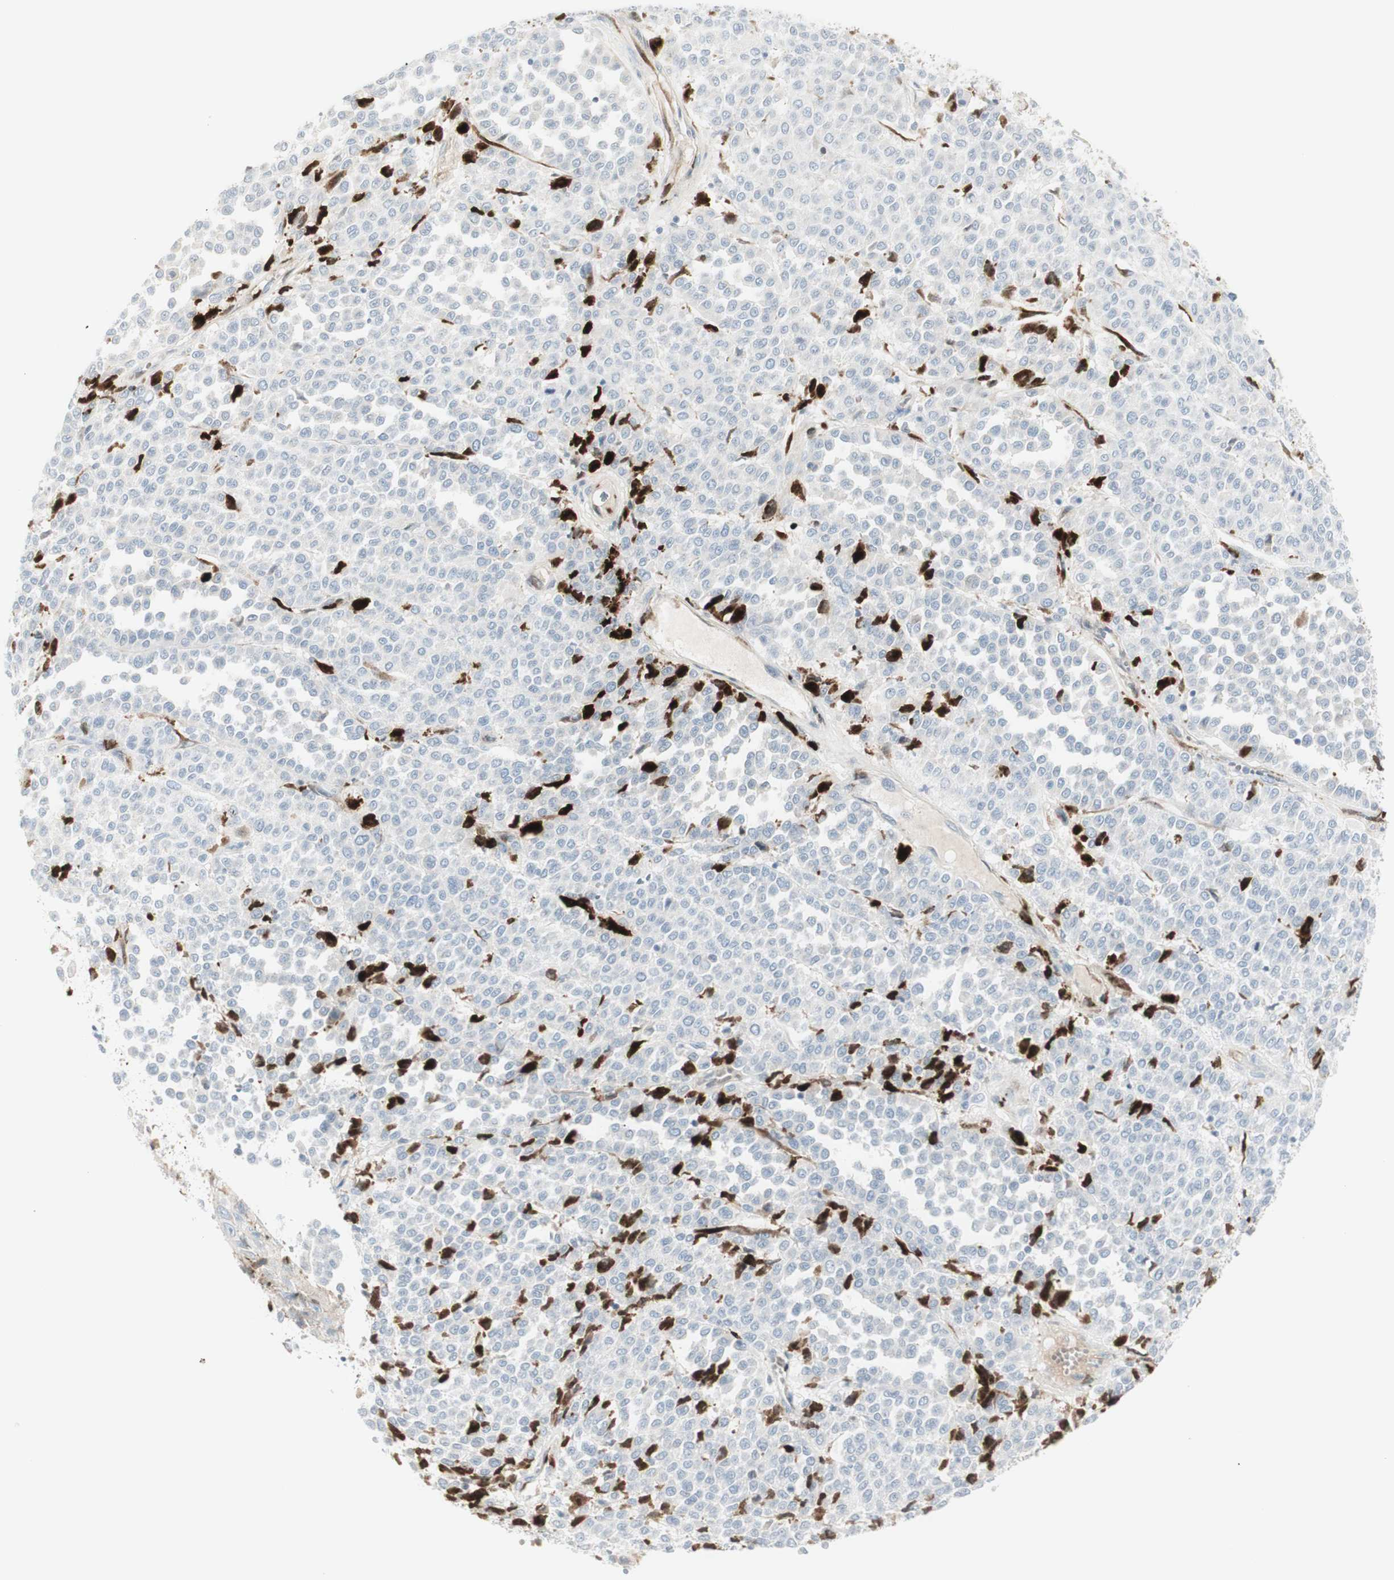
{"staining": {"intensity": "strong", "quantity": "25%-75%", "location": "cytoplasmic/membranous,nuclear"}, "tissue": "melanoma", "cell_type": "Tumor cells", "image_type": "cancer", "snomed": [{"axis": "morphology", "description": "Malignant melanoma, Metastatic site"}, {"axis": "topography", "description": "Pancreas"}], "caption": "High-magnification brightfield microscopy of malignant melanoma (metastatic site) stained with DAB (3,3'-diaminobenzidine) (brown) and counterstained with hematoxylin (blue). tumor cells exhibit strong cytoplasmic/membranous and nuclear expression is seen in about25%-75% of cells.", "gene": "MDK", "patient": {"sex": "female", "age": 30}}